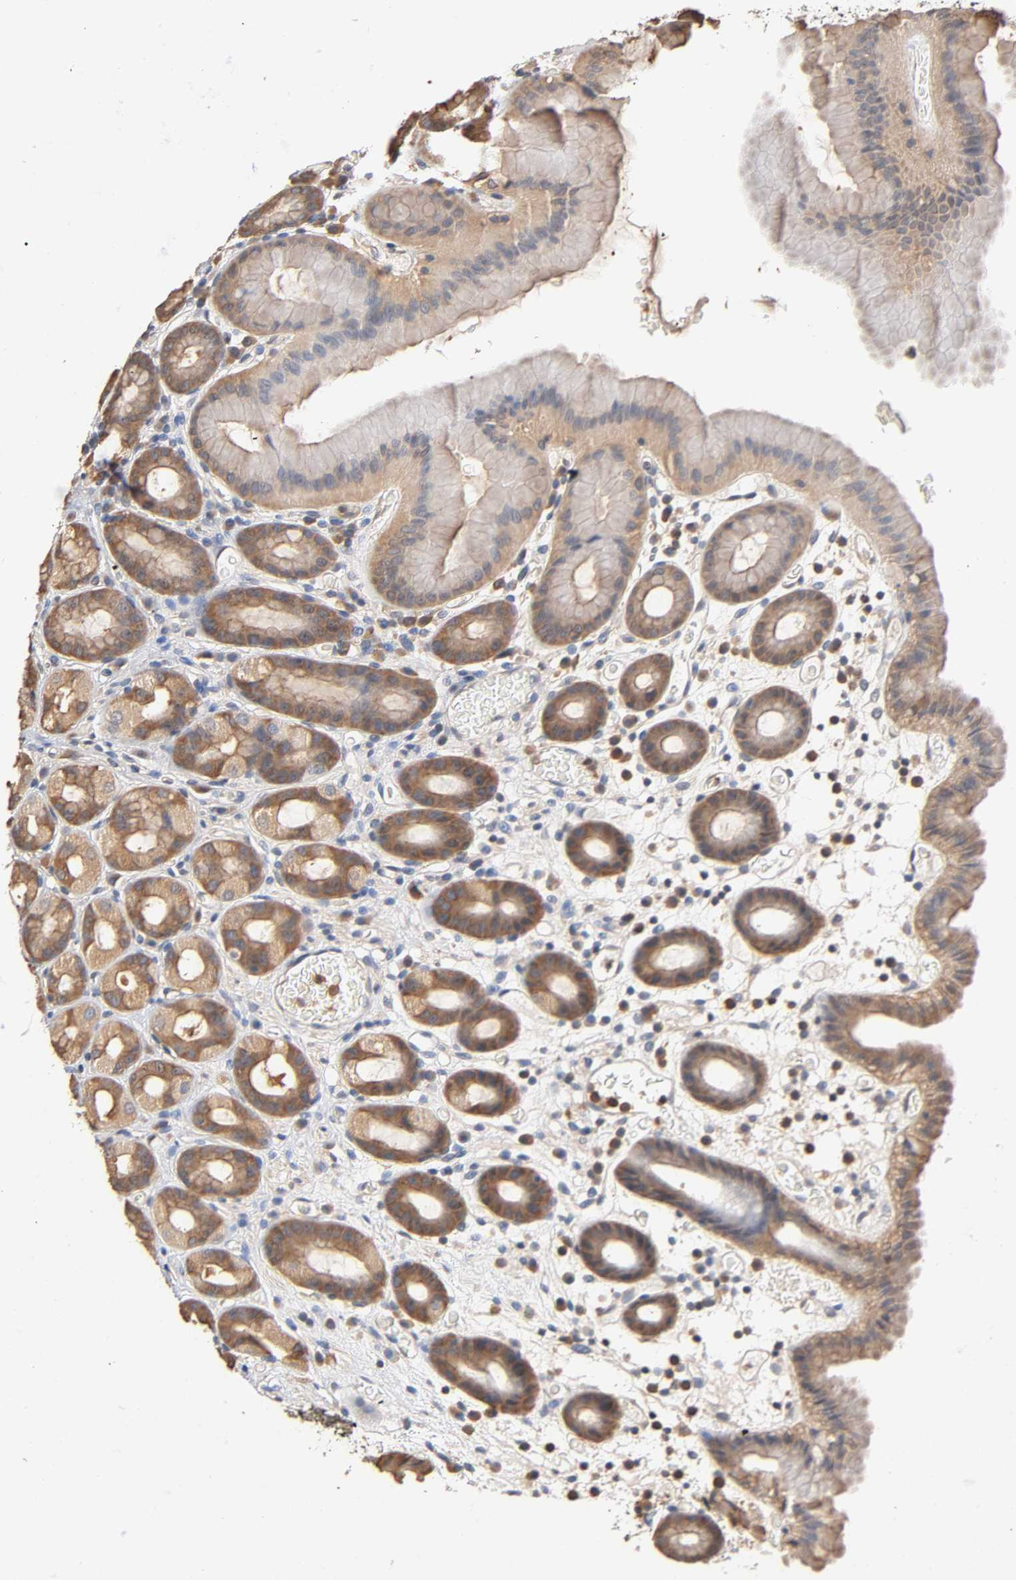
{"staining": {"intensity": "moderate", "quantity": ">75%", "location": "cytoplasmic/membranous"}, "tissue": "stomach", "cell_type": "Glandular cells", "image_type": "normal", "snomed": [{"axis": "morphology", "description": "Normal tissue, NOS"}, {"axis": "topography", "description": "Stomach, upper"}], "caption": "A high-resolution micrograph shows immunohistochemistry (IHC) staining of unremarkable stomach, which exhibits moderate cytoplasmic/membranous expression in about >75% of glandular cells.", "gene": "ALDOA", "patient": {"sex": "male", "age": 68}}